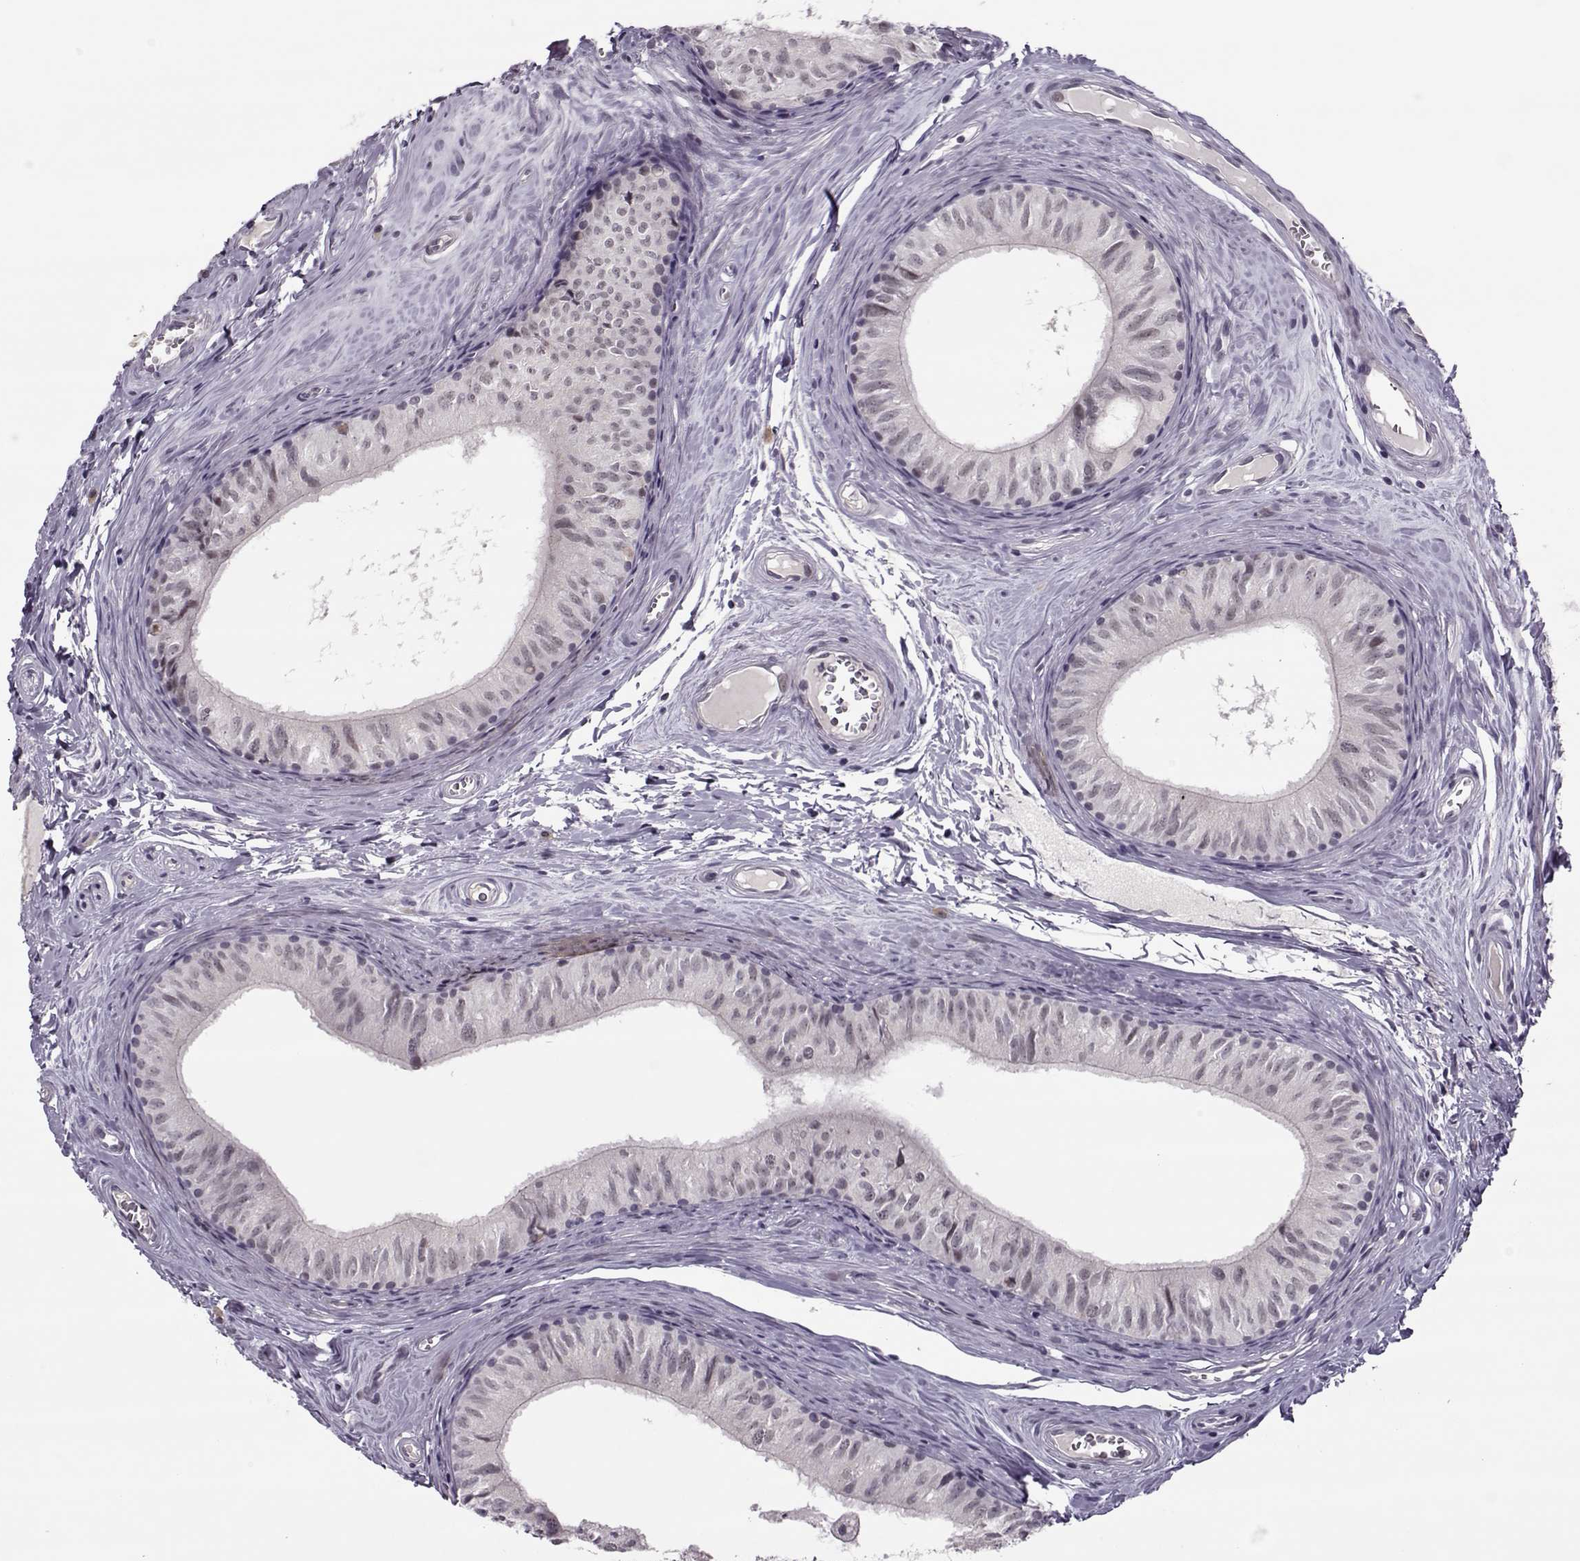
{"staining": {"intensity": "moderate", "quantity": "25%-75%", "location": "nuclear"}, "tissue": "epididymis", "cell_type": "Glandular cells", "image_type": "normal", "snomed": [{"axis": "morphology", "description": "Normal tissue, NOS"}, {"axis": "topography", "description": "Epididymis"}], "caption": "Immunohistochemistry (DAB) staining of normal epididymis exhibits moderate nuclear protein staining in about 25%-75% of glandular cells. The staining was performed using DAB (3,3'-diaminobenzidine) to visualize the protein expression in brown, while the nuclei were stained in blue with hematoxylin (Magnification: 20x).", "gene": "LIN28A", "patient": {"sex": "male", "age": 52}}